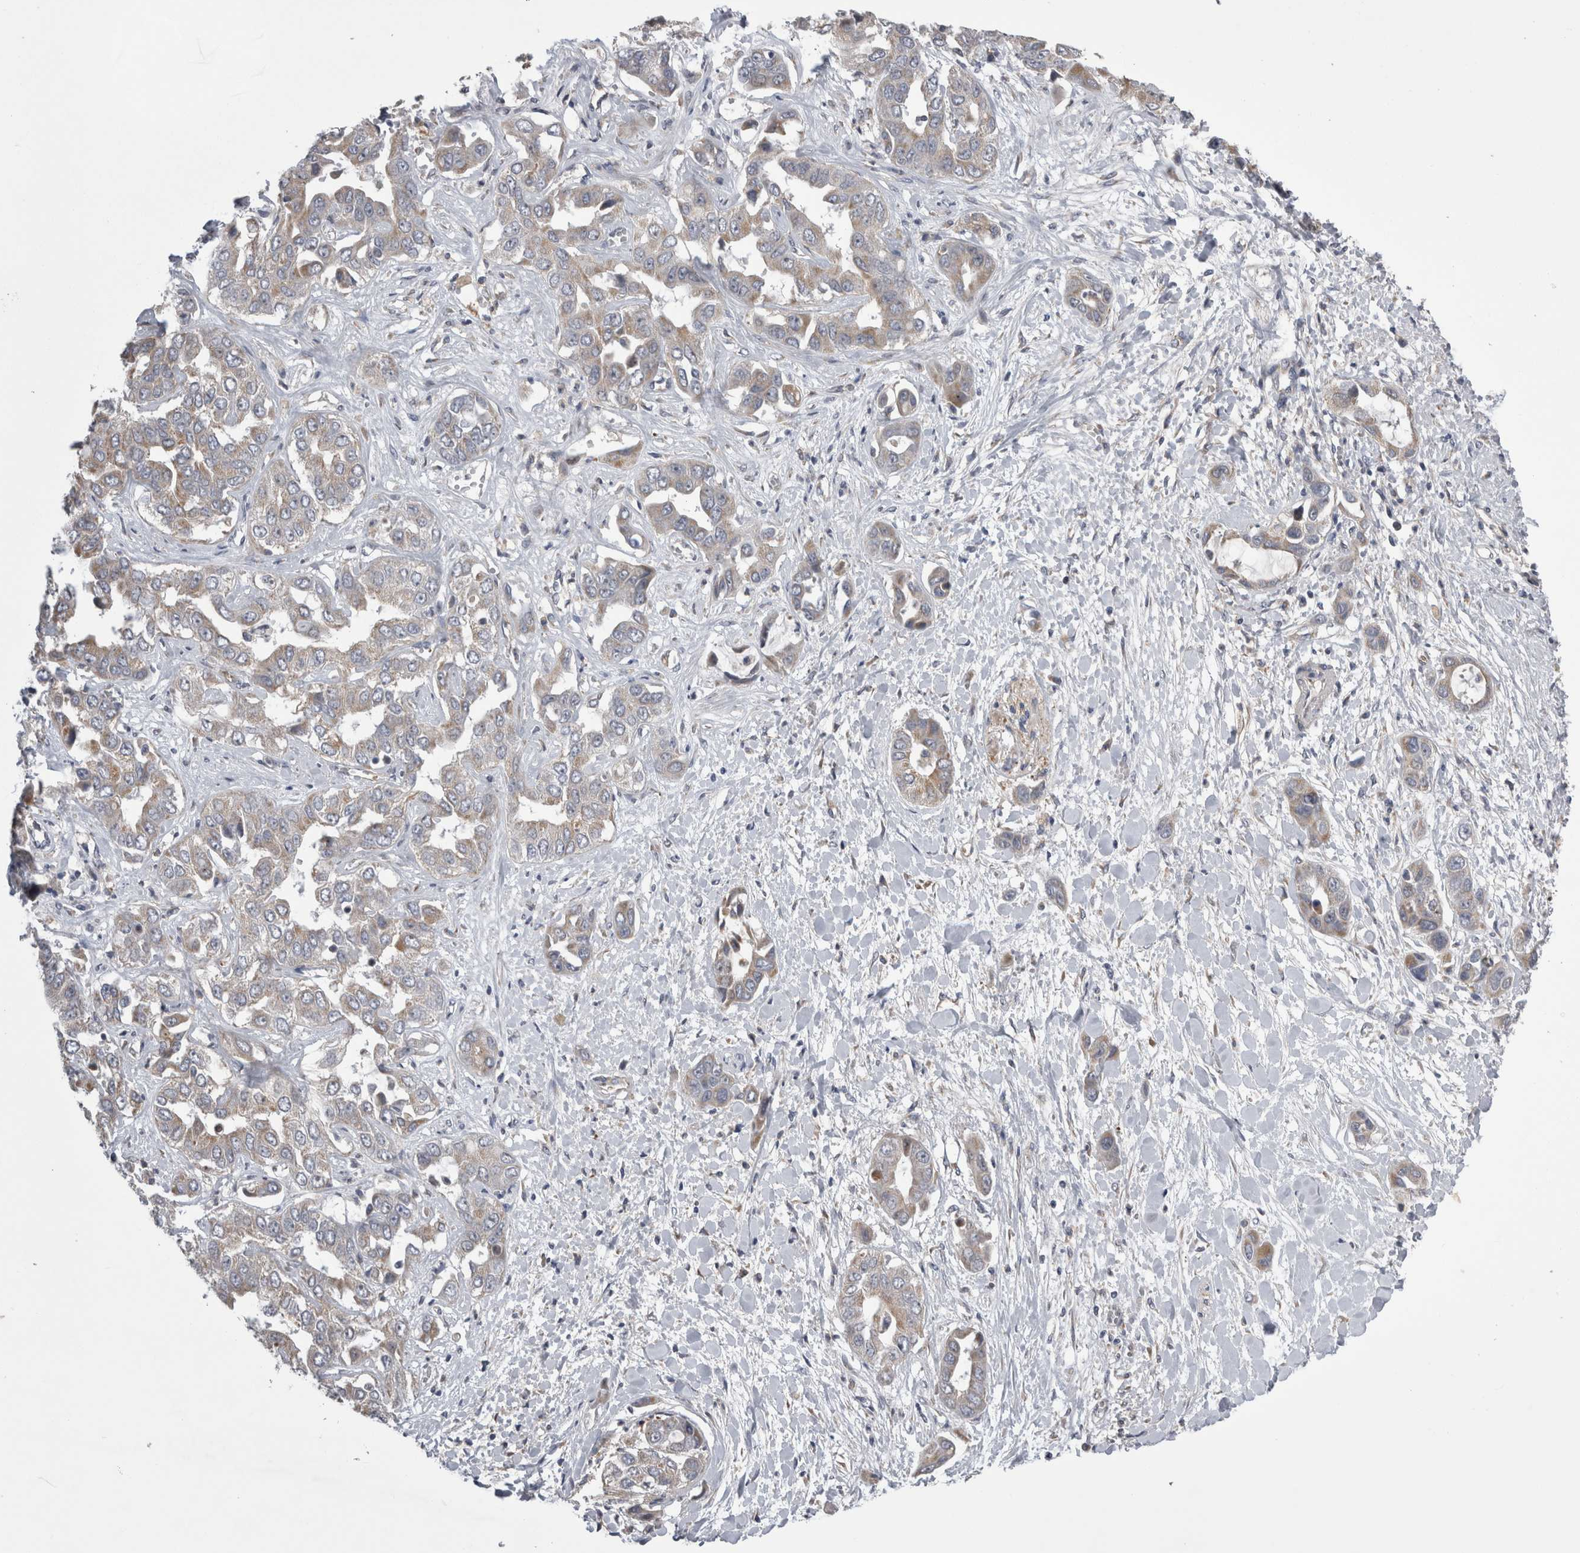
{"staining": {"intensity": "weak", "quantity": "<25%", "location": "cytoplasmic/membranous"}, "tissue": "liver cancer", "cell_type": "Tumor cells", "image_type": "cancer", "snomed": [{"axis": "morphology", "description": "Cholangiocarcinoma"}, {"axis": "topography", "description": "Liver"}], "caption": "Human cholangiocarcinoma (liver) stained for a protein using immunohistochemistry (IHC) shows no staining in tumor cells.", "gene": "ARHGAP29", "patient": {"sex": "female", "age": 52}}